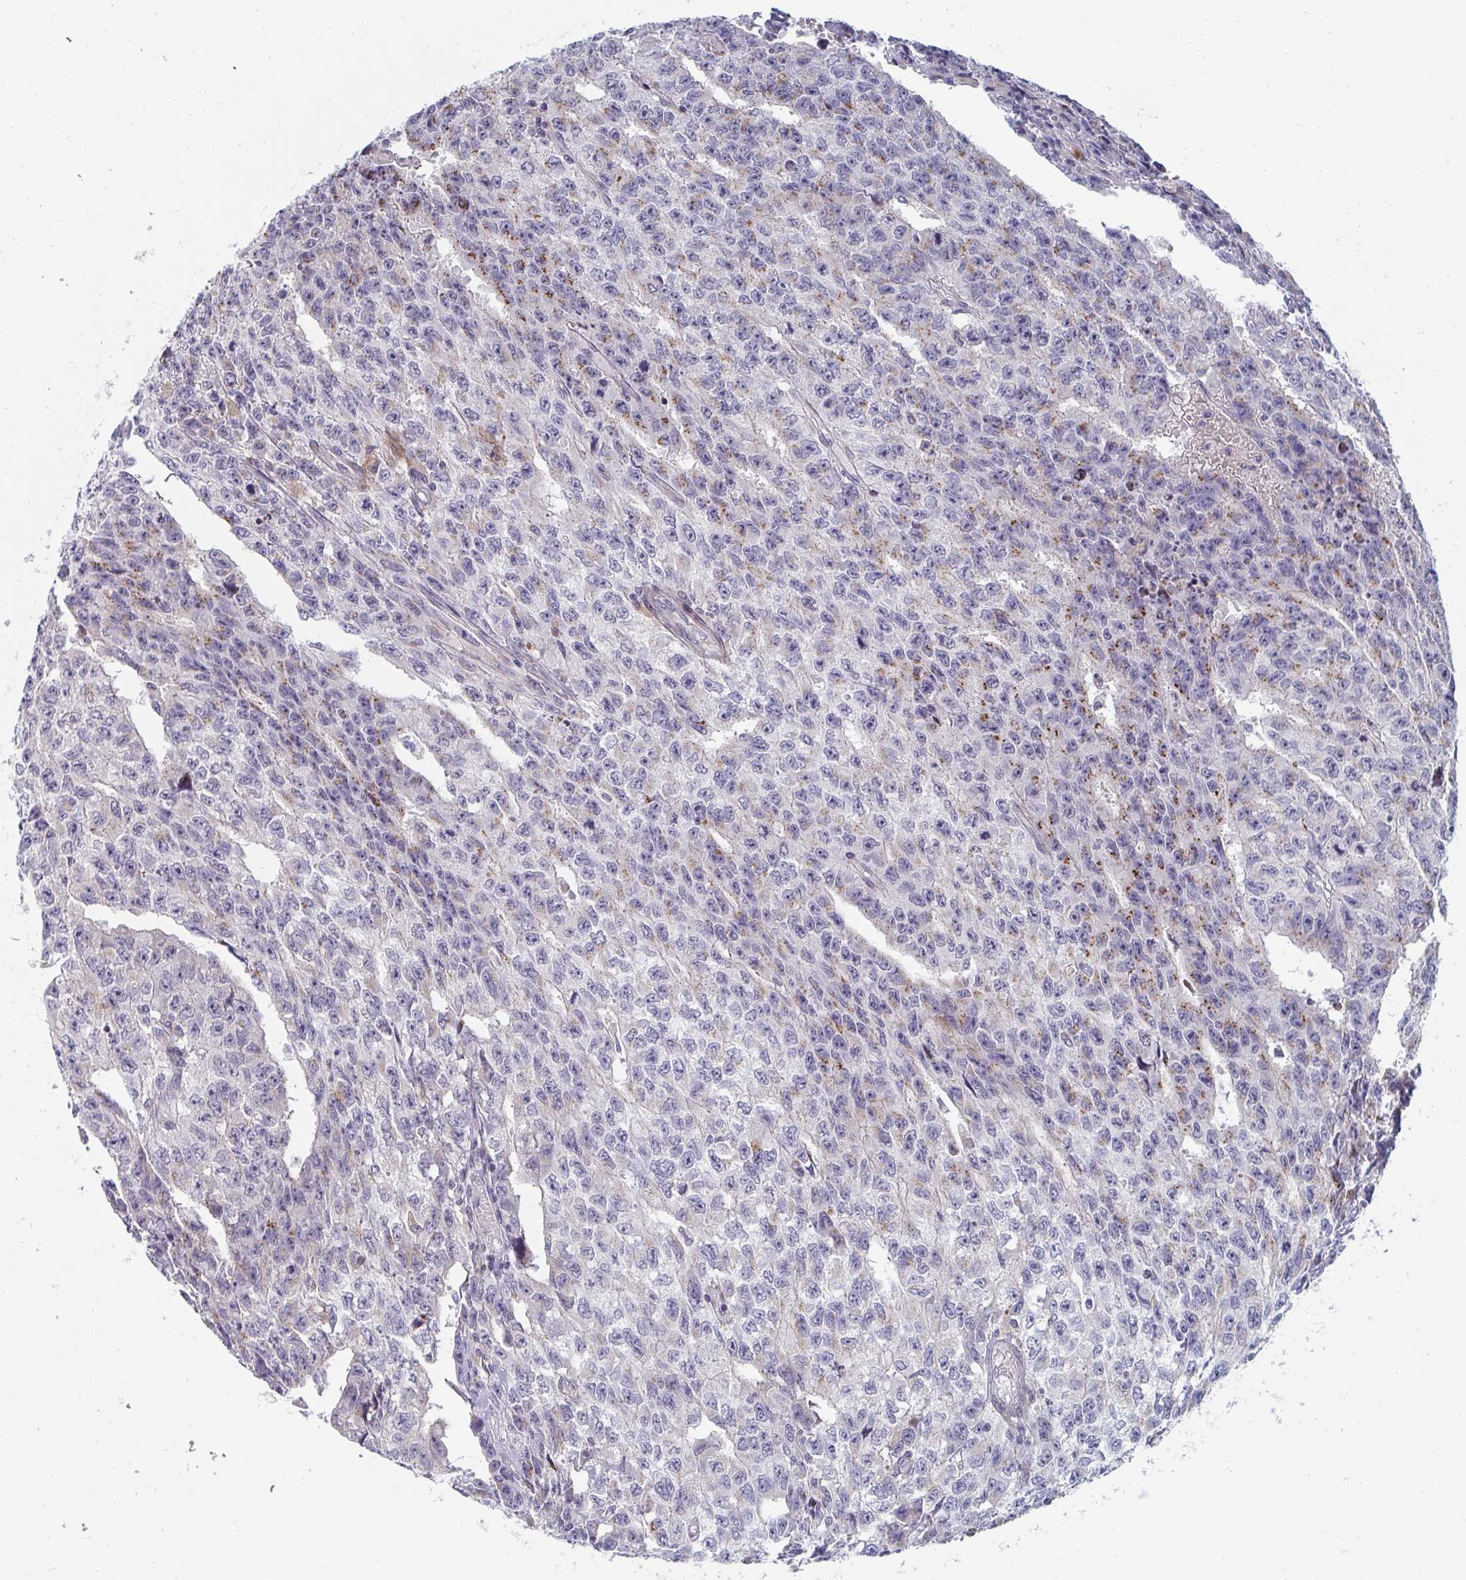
{"staining": {"intensity": "moderate", "quantity": "25%-75%", "location": "cytoplasmic/membranous"}, "tissue": "testis cancer", "cell_type": "Tumor cells", "image_type": "cancer", "snomed": [{"axis": "morphology", "description": "Carcinoma, Embryonal, NOS"}, {"axis": "morphology", "description": "Teratoma, malignant, NOS"}, {"axis": "topography", "description": "Testis"}], "caption": "IHC histopathology image of testis cancer (embryonal carcinoma) stained for a protein (brown), which displays medium levels of moderate cytoplasmic/membranous staining in about 25%-75% of tumor cells.", "gene": "PSMG1", "patient": {"sex": "male", "age": 24}}